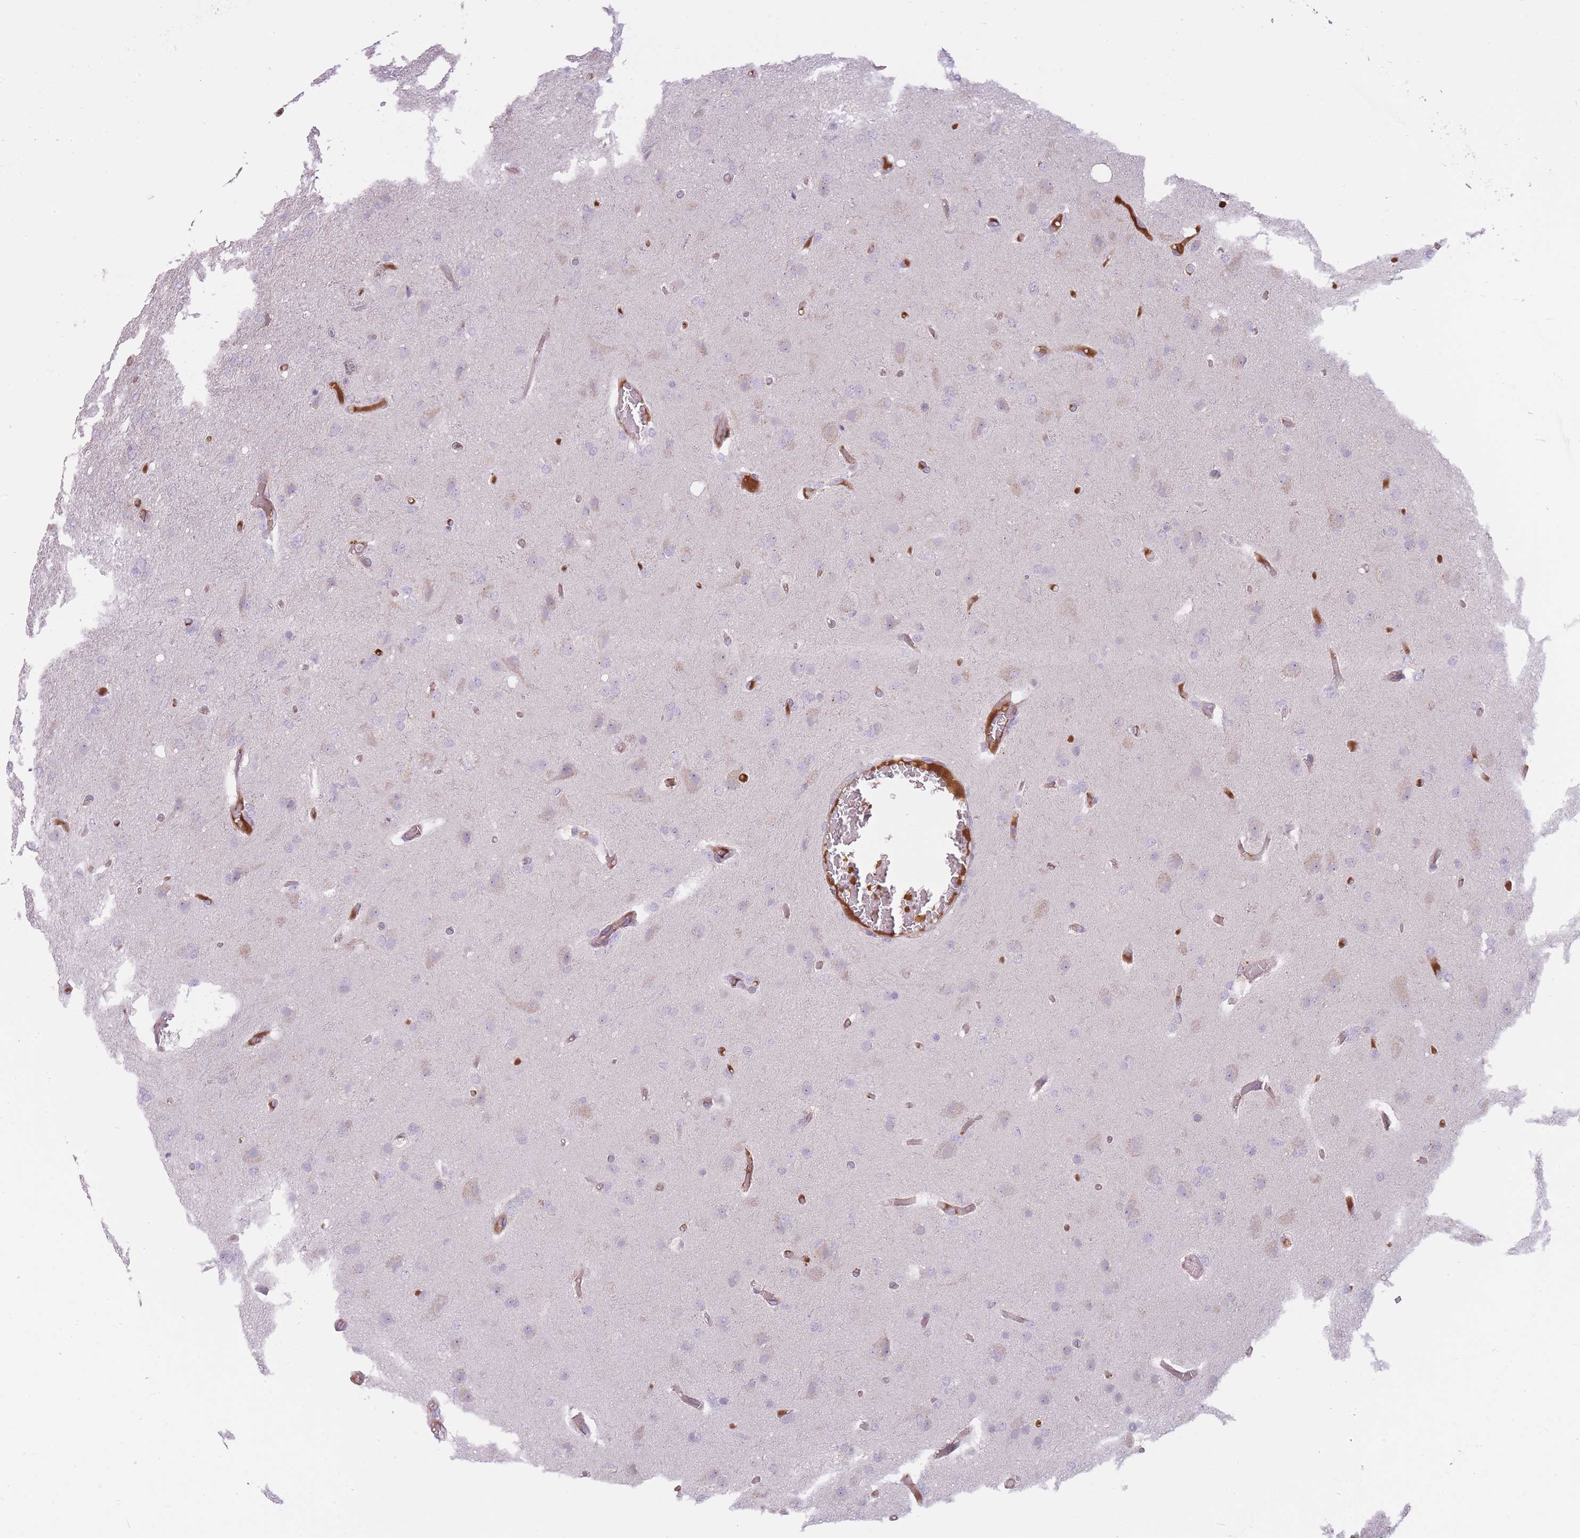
{"staining": {"intensity": "negative", "quantity": "none", "location": "none"}, "tissue": "glioma", "cell_type": "Tumor cells", "image_type": "cancer", "snomed": [{"axis": "morphology", "description": "Glioma, malignant, High grade"}, {"axis": "topography", "description": "Brain"}], "caption": "This is an IHC photomicrograph of human high-grade glioma (malignant). There is no expression in tumor cells.", "gene": "PGRMC2", "patient": {"sex": "female", "age": 74}}